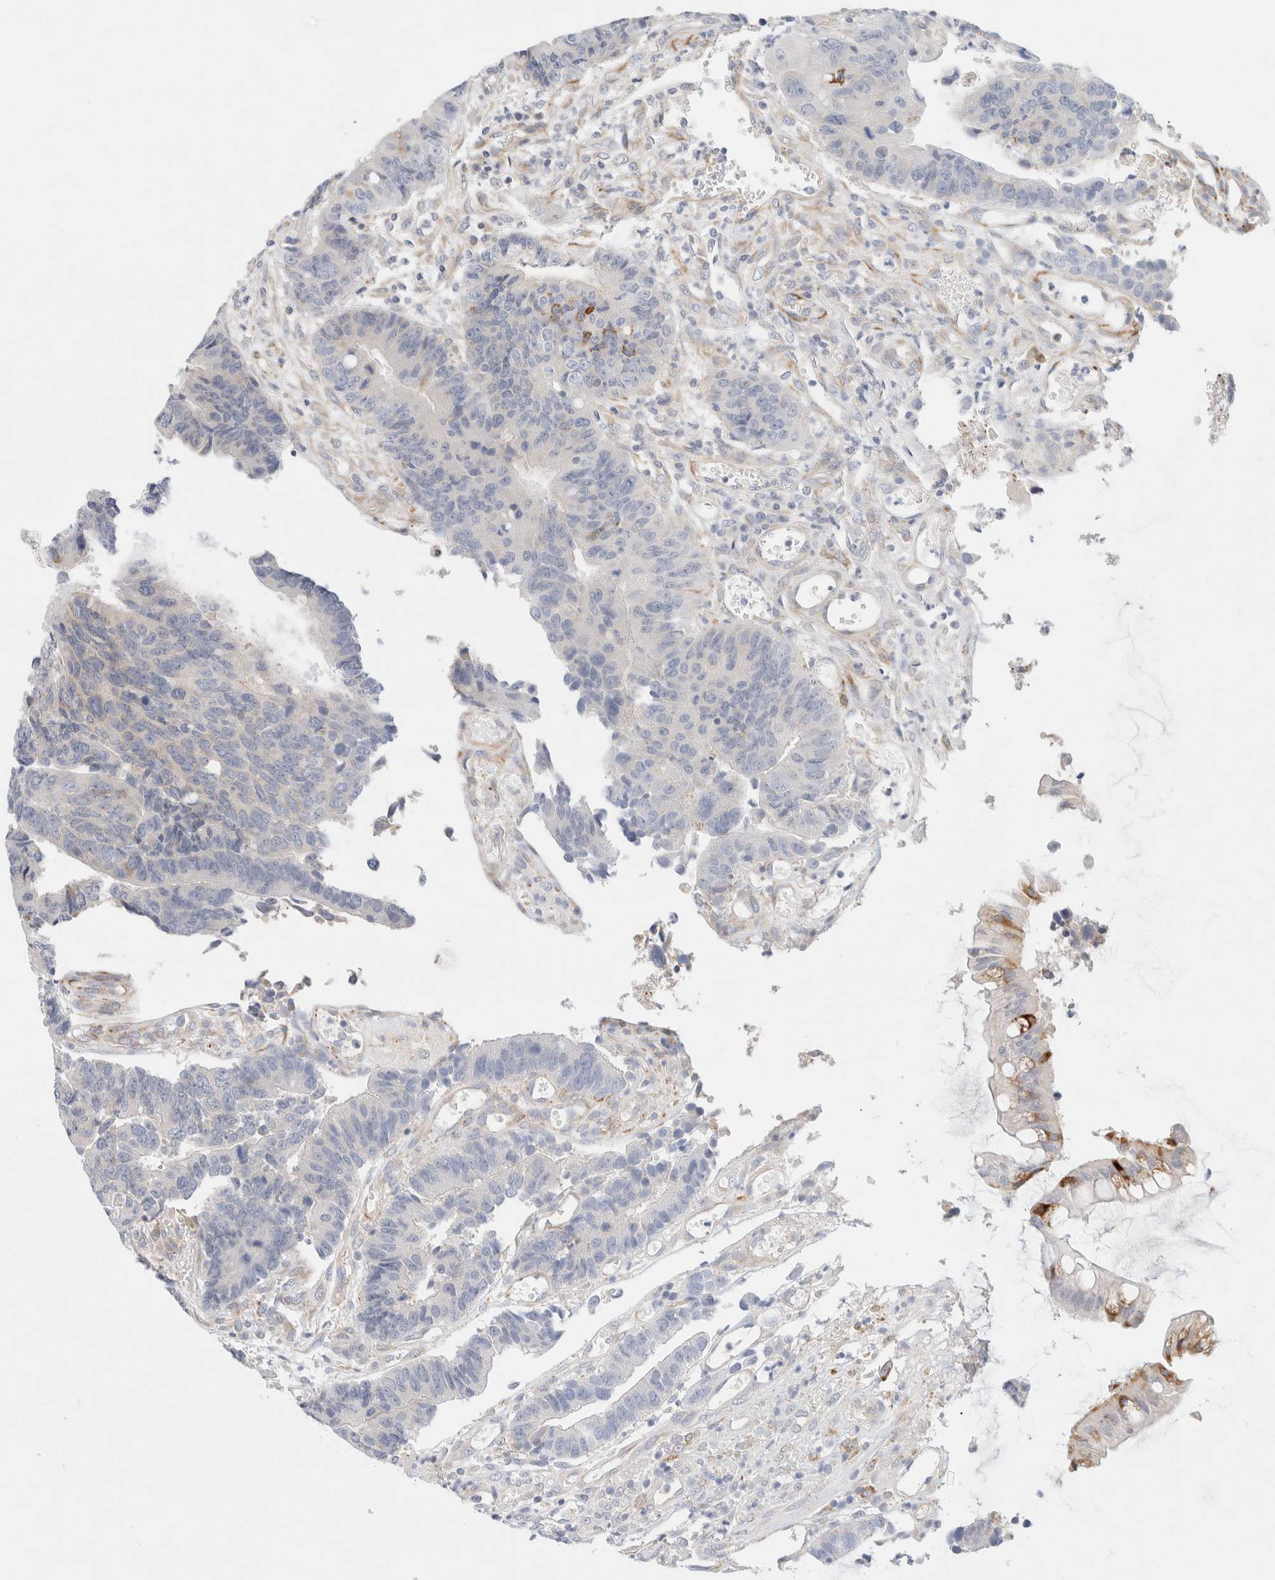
{"staining": {"intensity": "negative", "quantity": "none", "location": "none"}, "tissue": "colorectal cancer", "cell_type": "Tumor cells", "image_type": "cancer", "snomed": [{"axis": "morphology", "description": "Adenocarcinoma, NOS"}, {"axis": "topography", "description": "Rectum"}], "caption": "High magnification brightfield microscopy of colorectal cancer (adenocarcinoma) stained with DAB (3,3'-diaminobenzidine) (brown) and counterstained with hematoxylin (blue): tumor cells show no significant expression.", "gene": "SLC25A48", "patient": {"sex": "male", "age": 84}}